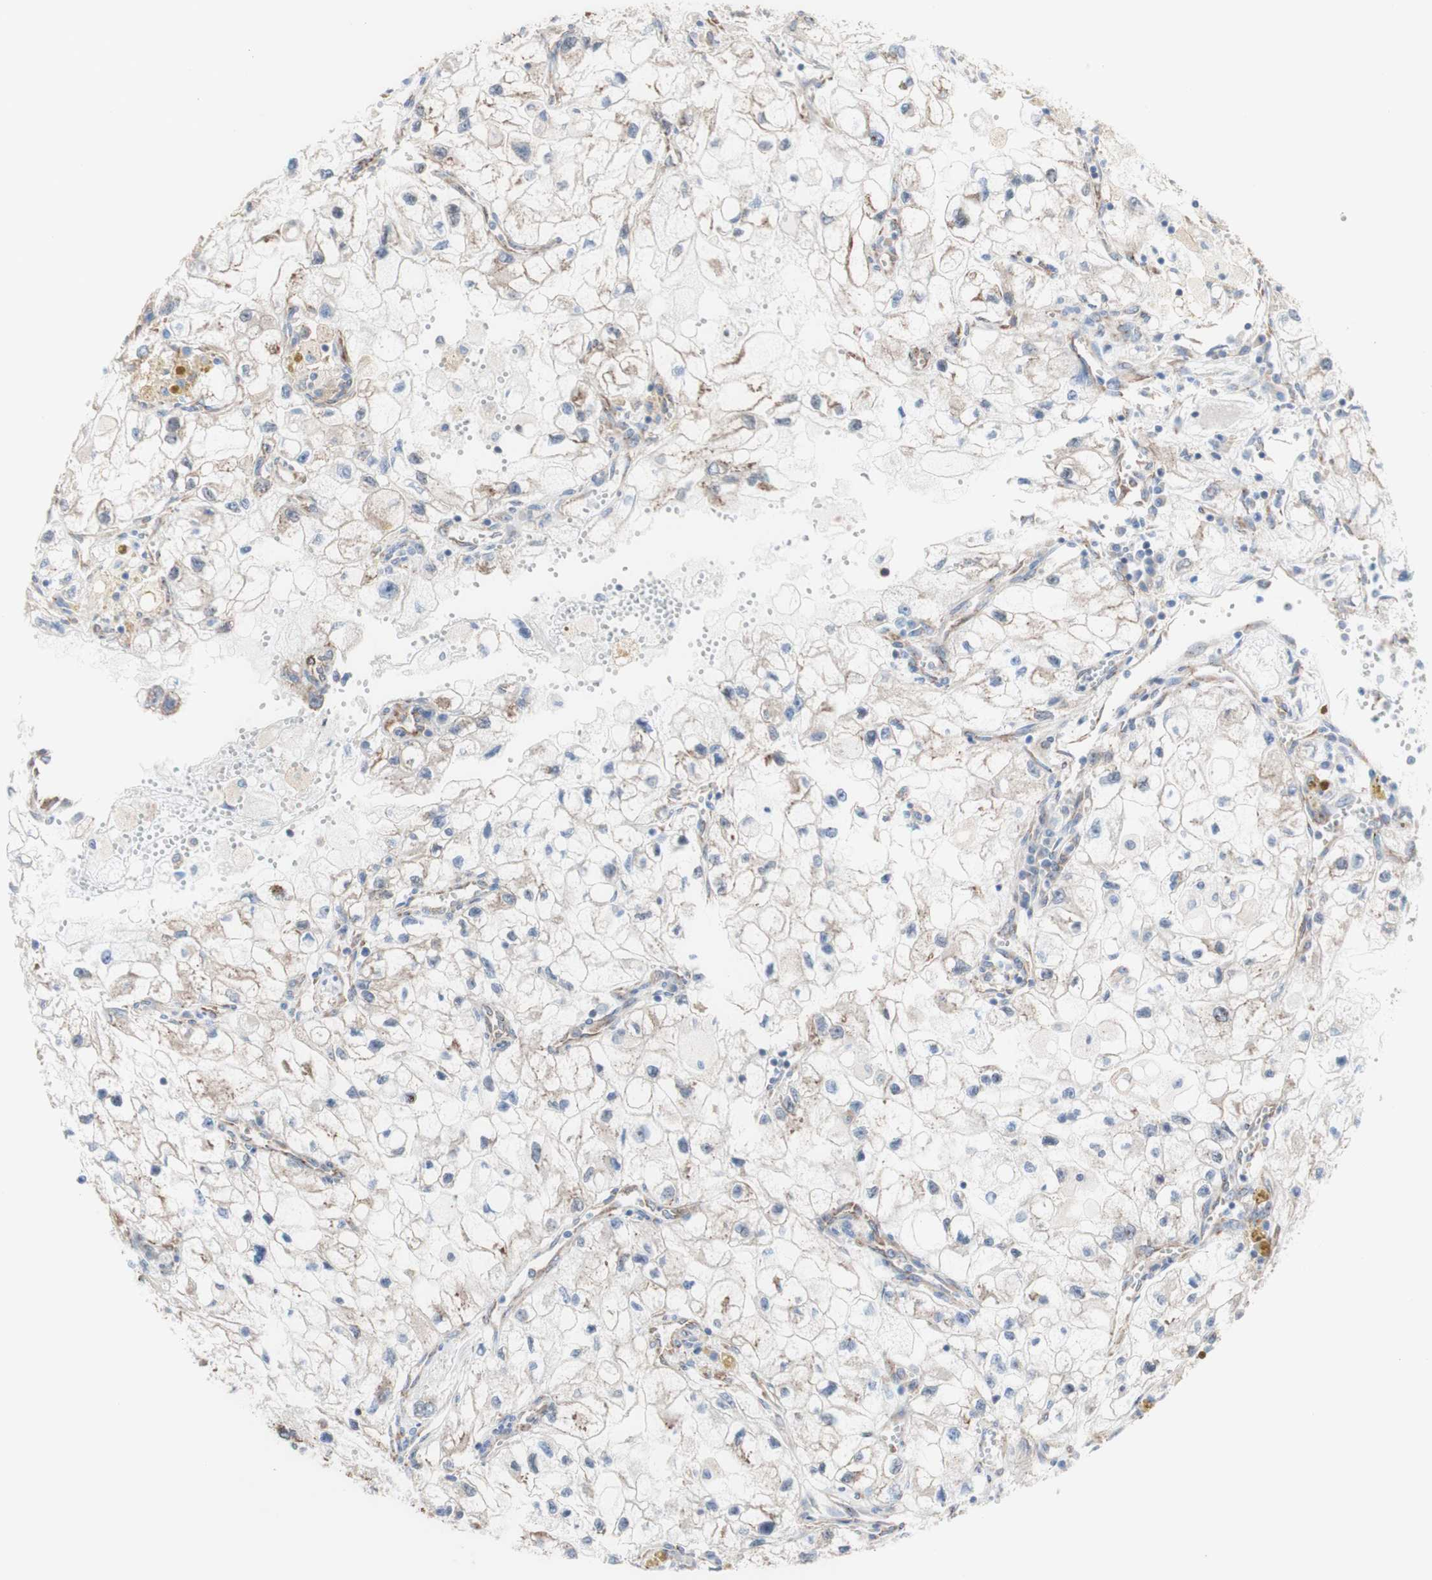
{"staining": {"intensity": "weak", "quantity": ">75%", "location": "cytoplasmic/membranous"}, "tissue": "renal cancer", "cell_type": "Tumor cells", "image_type": "cancer", "snomed": [{"axis": "morphology", "description": "Adenocarcinoma, NOS"}, {"axis": "topography", "description": "Kidney"}], "caption": "Renal adenocarcinoma stained for a protein (brown) reveals weak cytoplasmic/membranous positive staining in about >75% of tumor cells.", "gene": "LRIG3", "patient": {"sex": "female", "age": 70}}